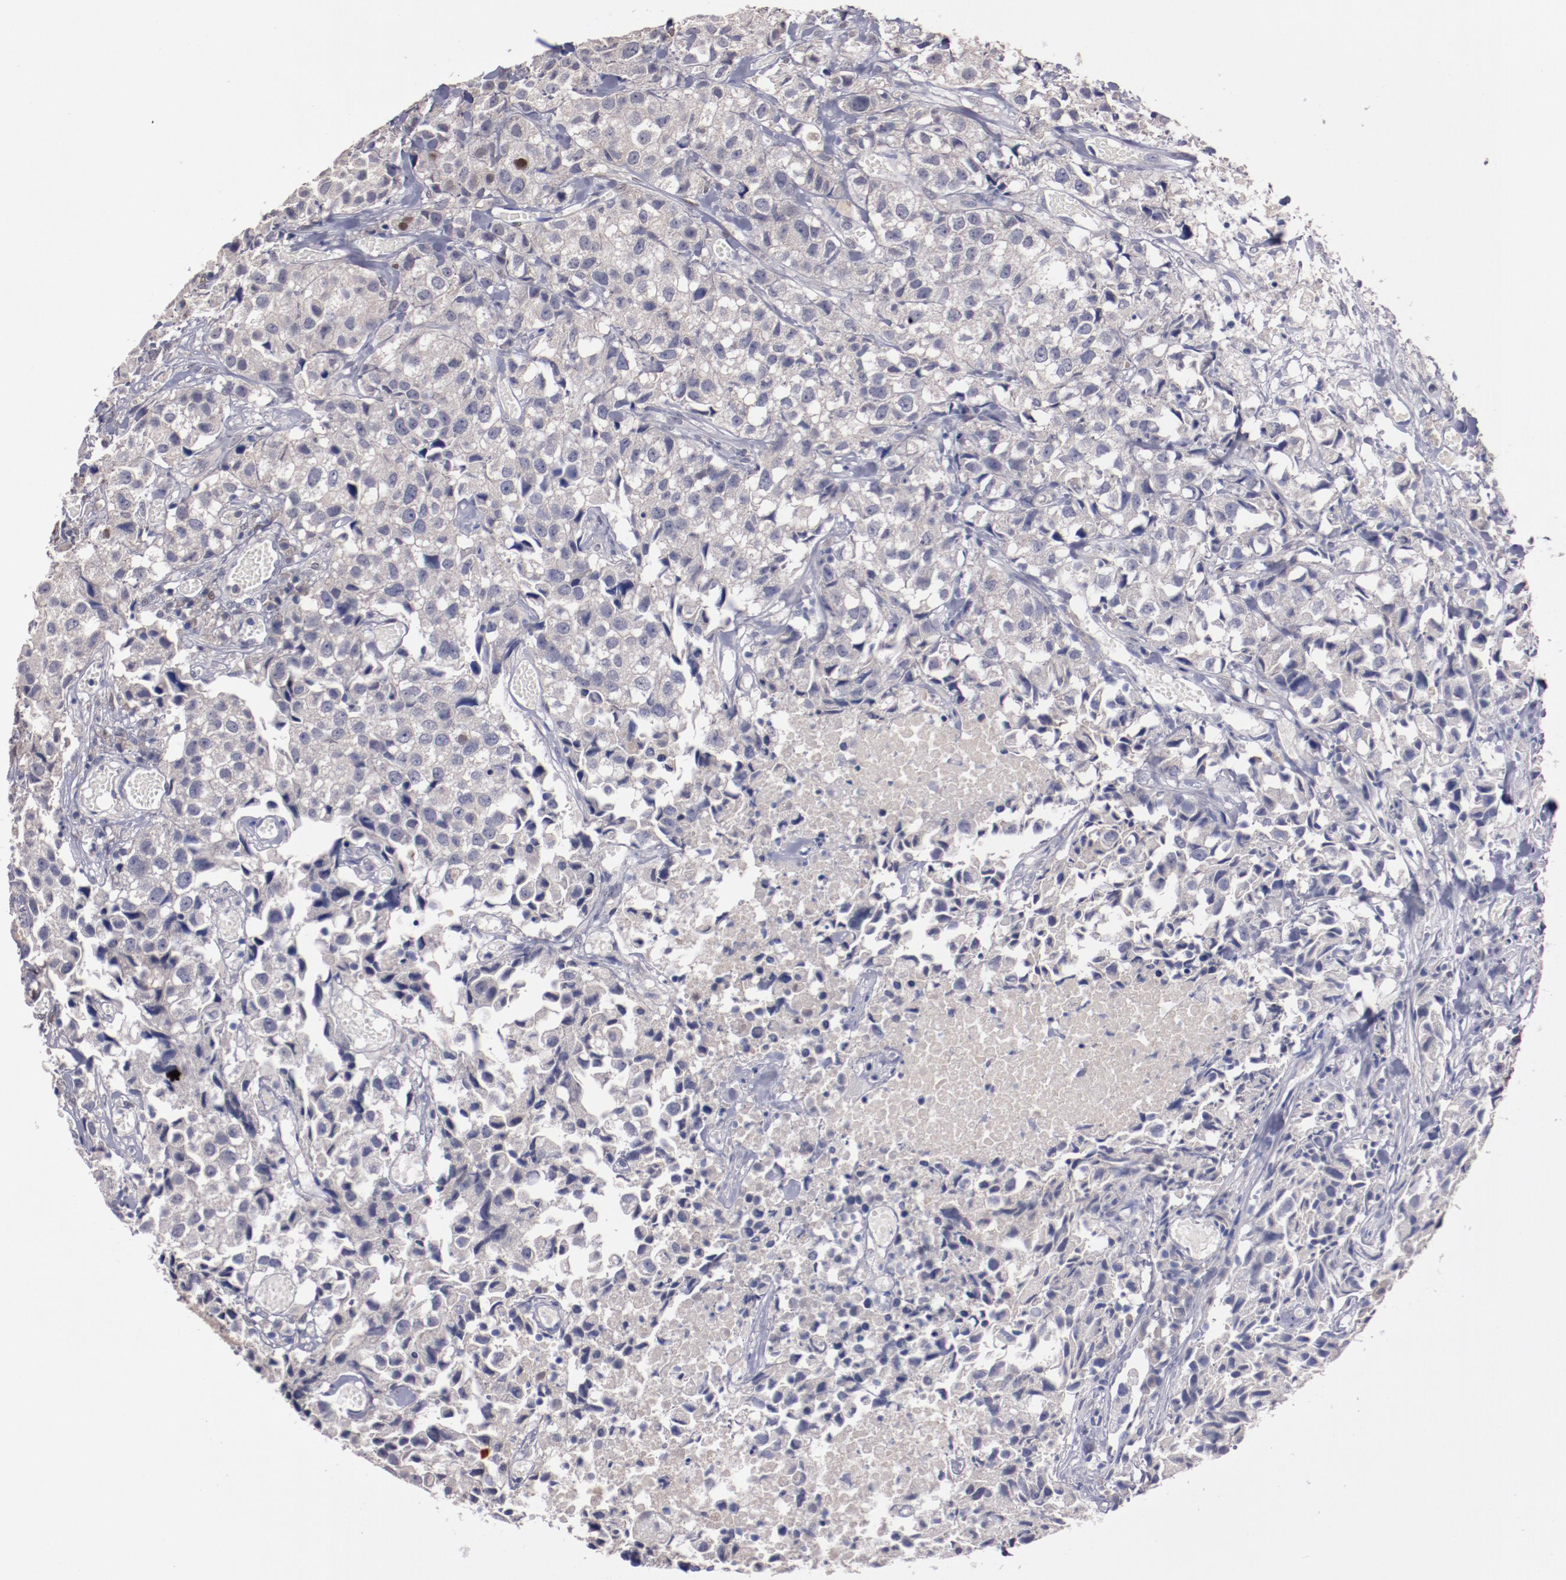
{"staining": {"intensity": "weak", "quantity": "<25%", "location": "cytoplasmic/membranous"}, "tissue": "urothelial cancer", "cell_type": "Tumor cells", "image_type": "cancer", "snomed": [{"axis": "morphology", "description": "Urothelial carcinoma, High grade"}, {"axis": "topography", "description": "Urinary bladder"}], "caption": "IHC photomicrograph of high-grade urothelial carcinoma stained for a protein (brown), which shows no positivity in tumor cells.", "gene": "FAM81A", "patient": {"sex": "female", "age": 75}}